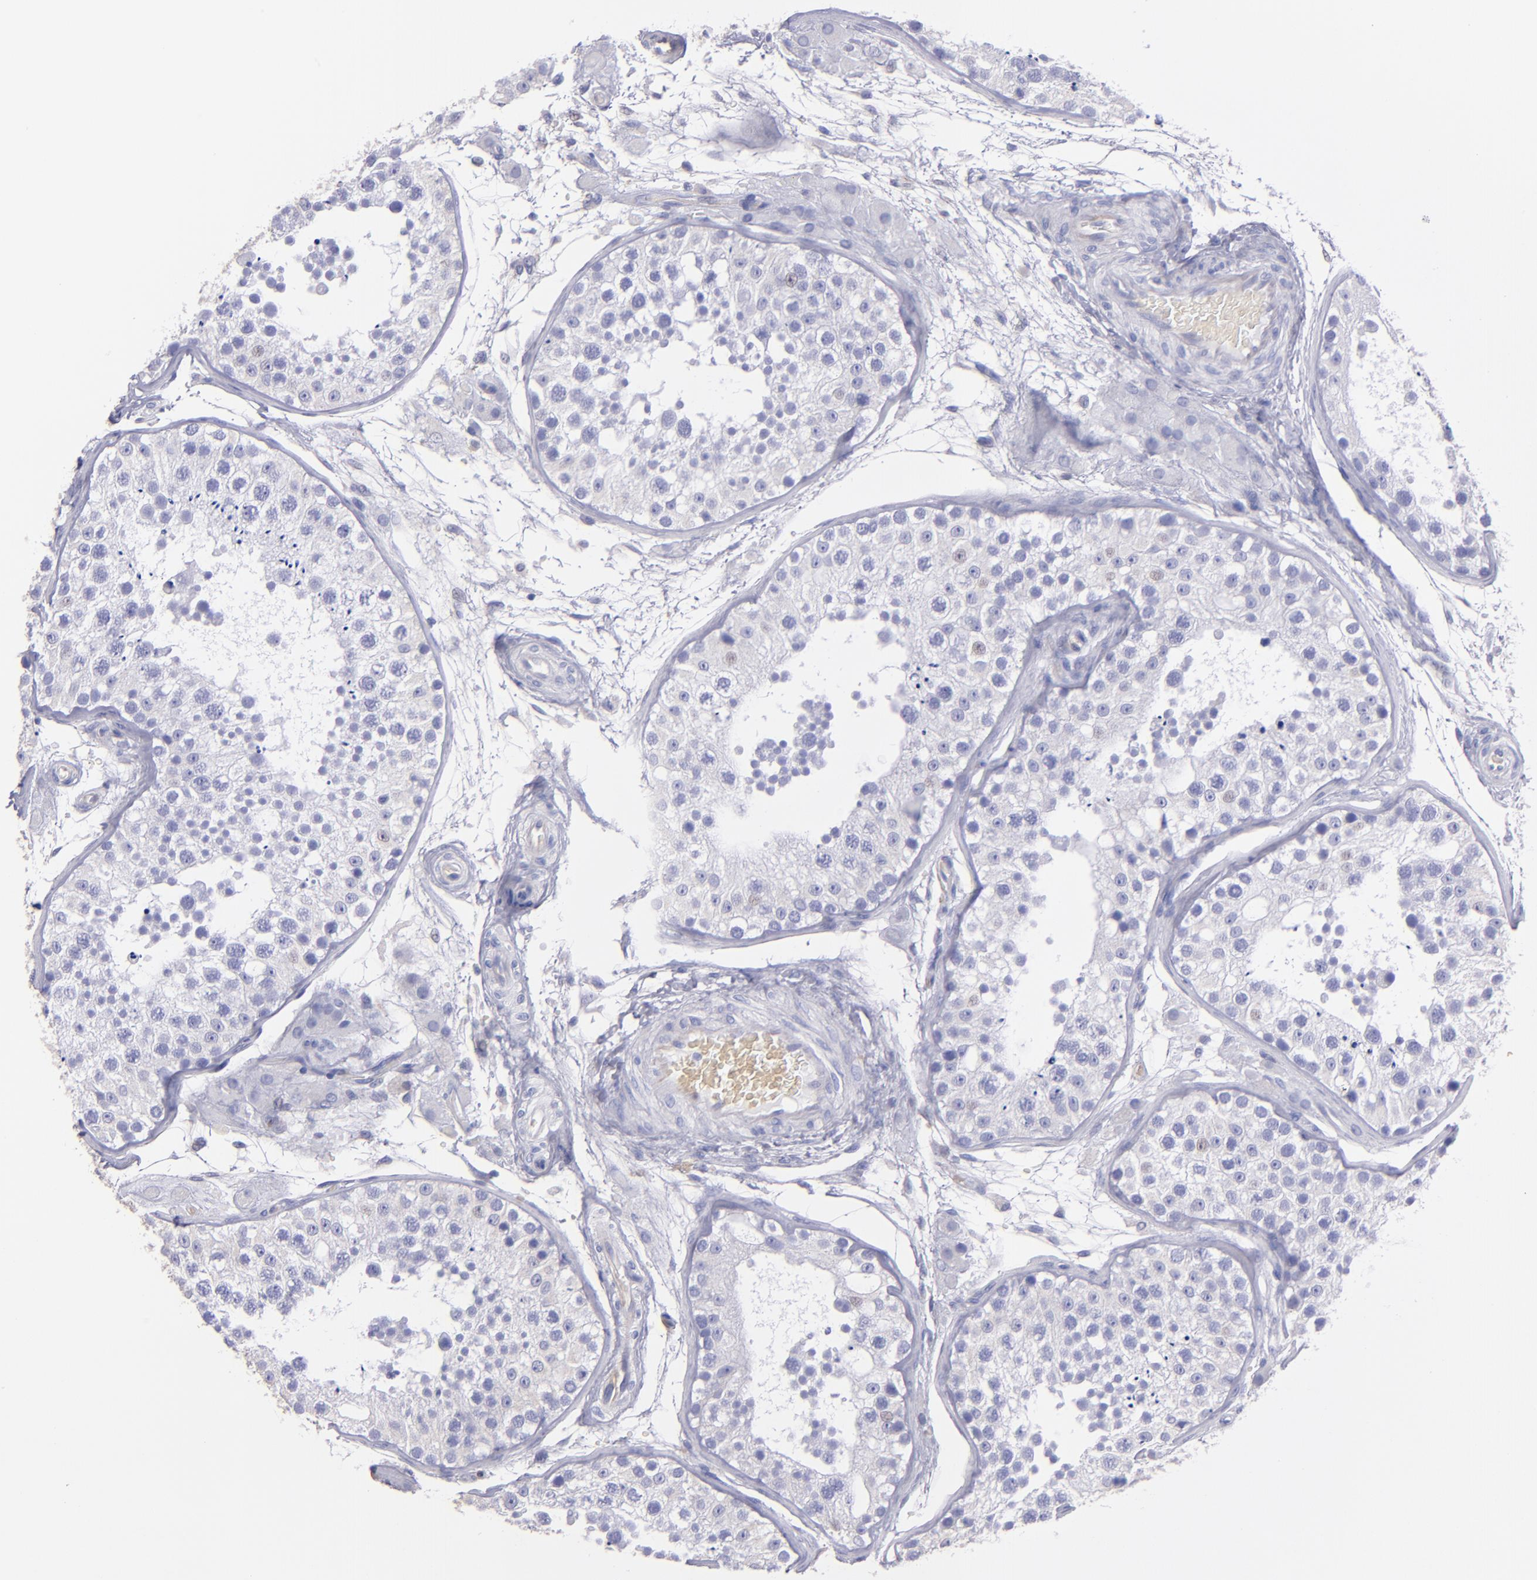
{"staining": {"intensity": "negative", "quantity": "none", "location": "none"}, "tissue": "testis", "cell_type": "Cells in seminiferous ducts", "image_type": "normal", "snomed": [{"axis": "morphology", "description": "Normal tissue, NOS"}, {"axis": "topography", "description": "Testis"}], "caption": "A photomicrograph of testis stained for a protein displays no brown staining in cells in seminiferous ducts. (Stains: DAB IHC with hematoxylin counter stain, Microscopy: brightfield microscopy at high magnification).", "gene": "TG", "patient": {"sex": "male", "age": 26}}